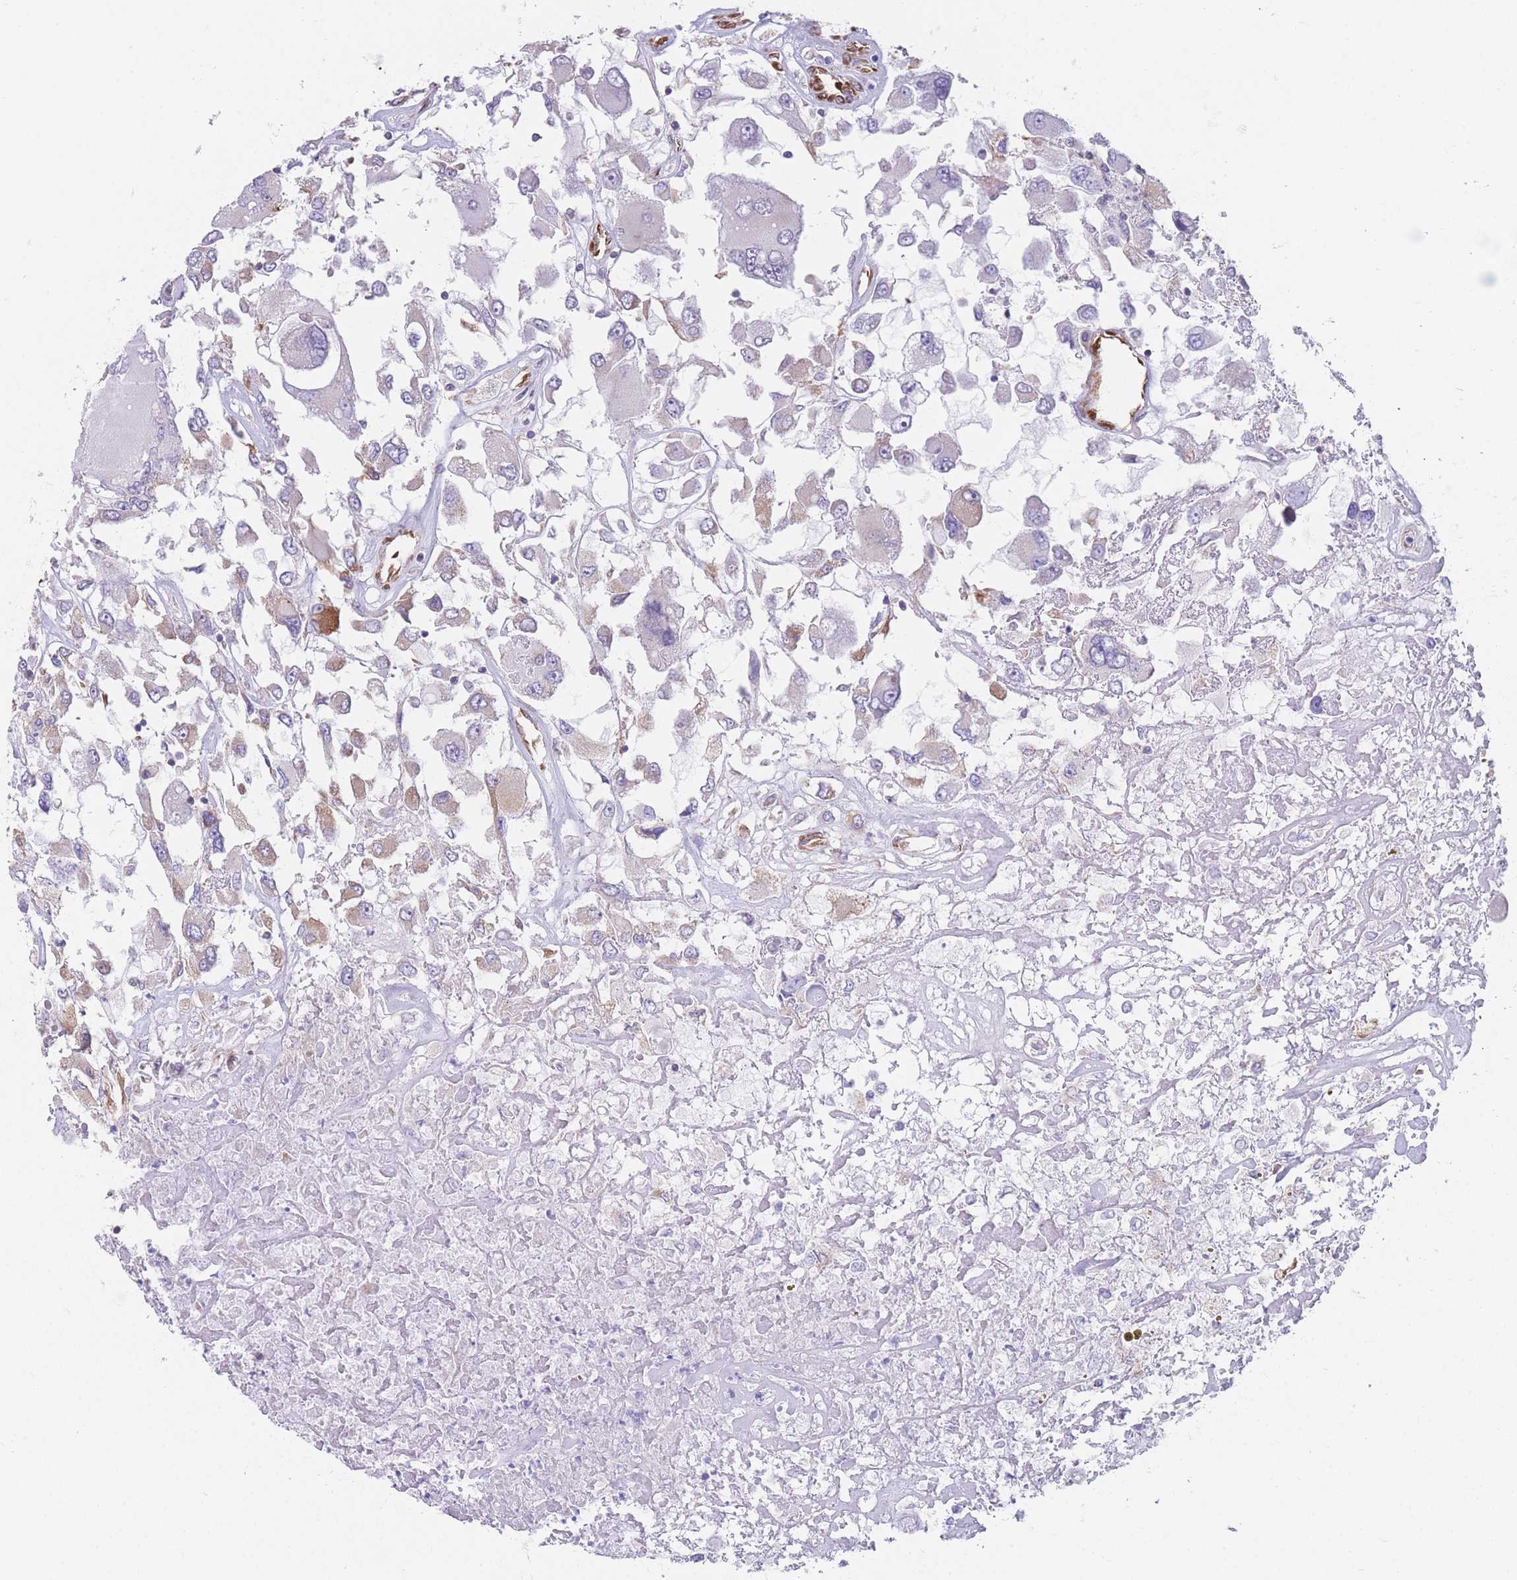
{"staining": {"intensity": "weak", "quantity": "<25%", "location": "cytoplasmic/membranous"}, "tissue": "renal cancer", "cell_type": "Tumor cells", "image_type": "cancer", "snomed": [{"axis": "morphology", "description": "Adenocarcinoma, NOS"}, {"axis": "topography", "description": "Kidney"}], "caption": "The micrograph exhibits no staining of tumor cells in adenocarcinoma (renal).", "gene": "AK9", "patient": {"sex": "female", "age": 52}}